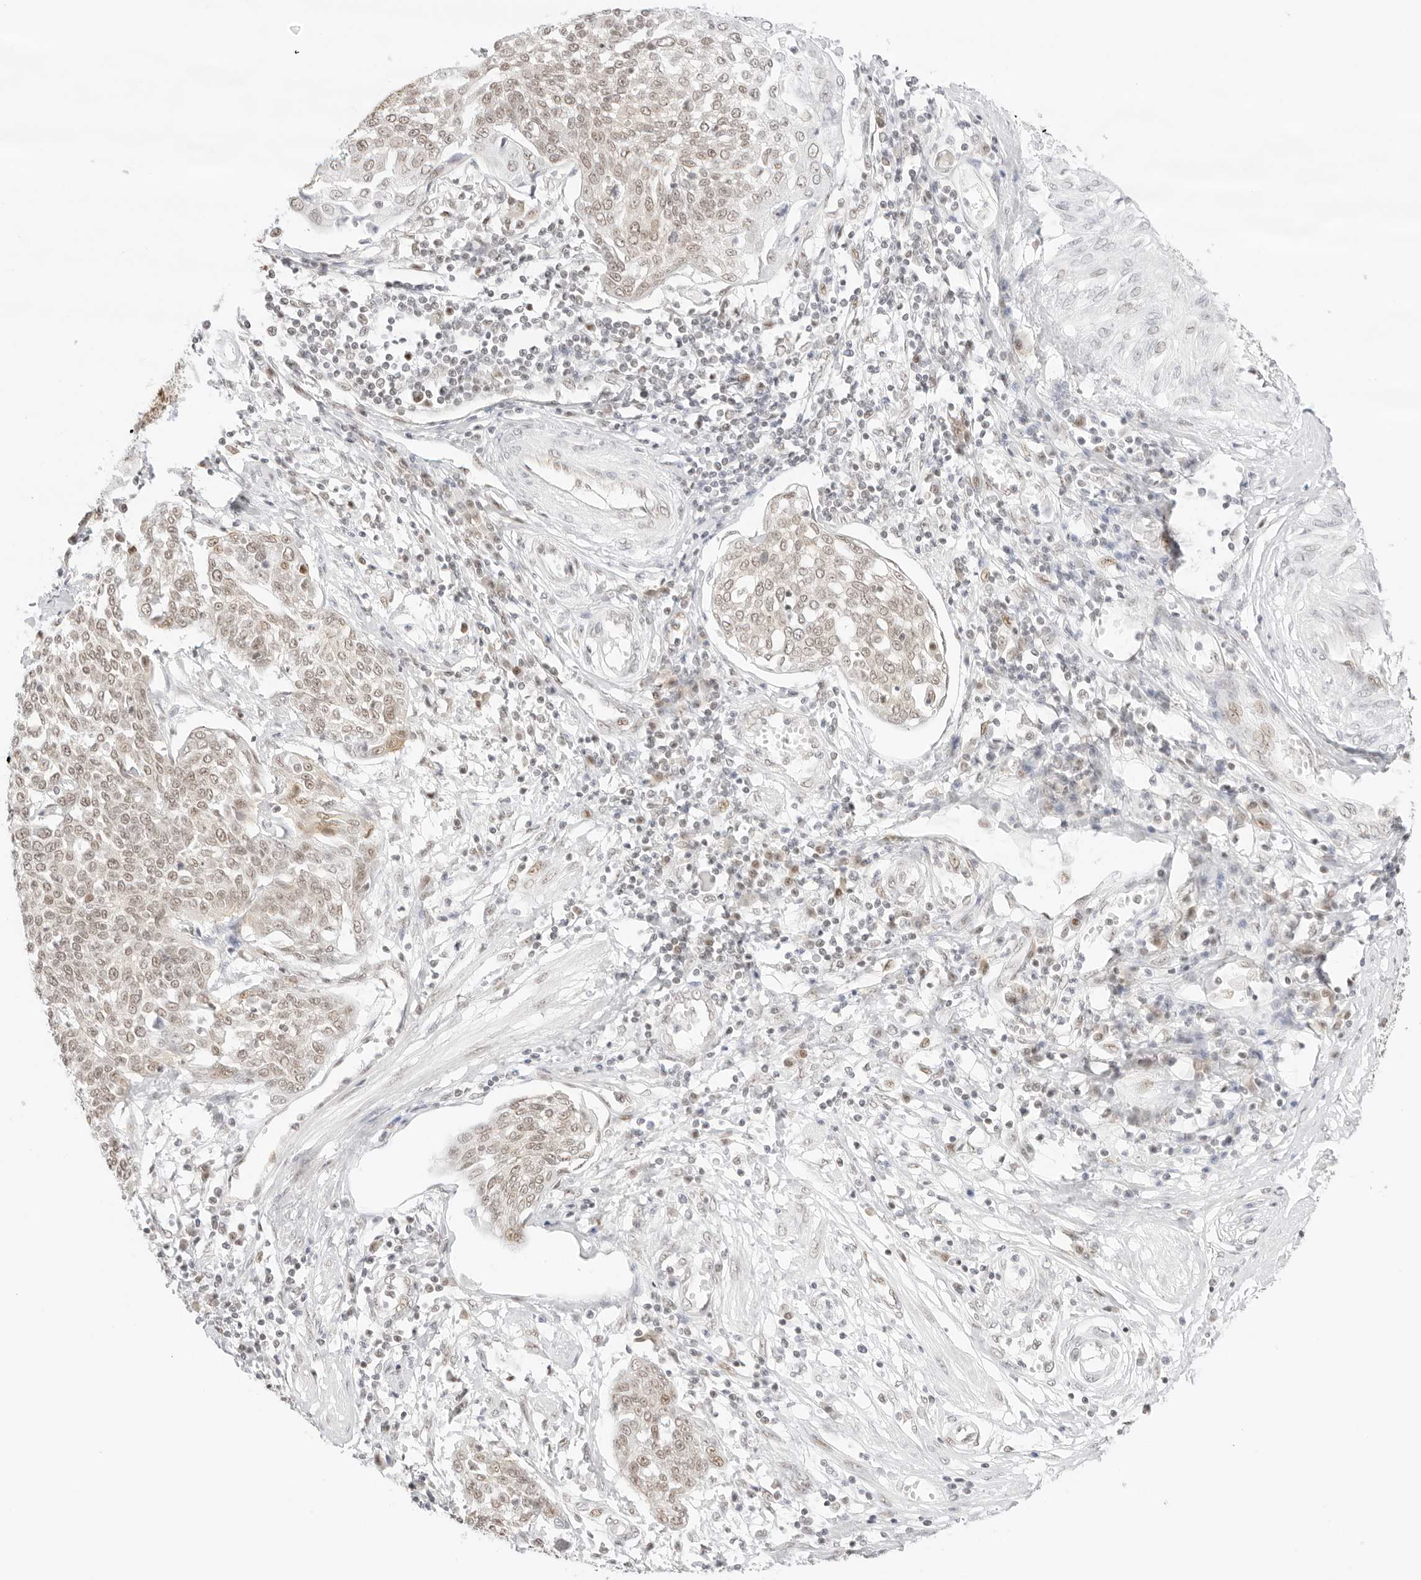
{"staining": {"intensity": "weak", "quantity": ">75%", "location": "nuclear"}, "tissue": "cervical cancer", "cell_type": "Tumor cells", "image_type": "cancer", "snomed": [{"axis": "morphology", "description": "Squamous cell carcinoma, NOS"}, {"axis": "topography", "description": "Cervix"}], "caption": "IHC photomicrograph of neoplastic tissue: cervical cancer (squamous cell carcinoma) stained using immunohistochemistry displays low levels of weak protein expression localized specifically in the nuclear of tumor cells, appearing as a nuclear brown color.", "gene": "ITGA6", "patient": {"sex": "female", "age": 34}}